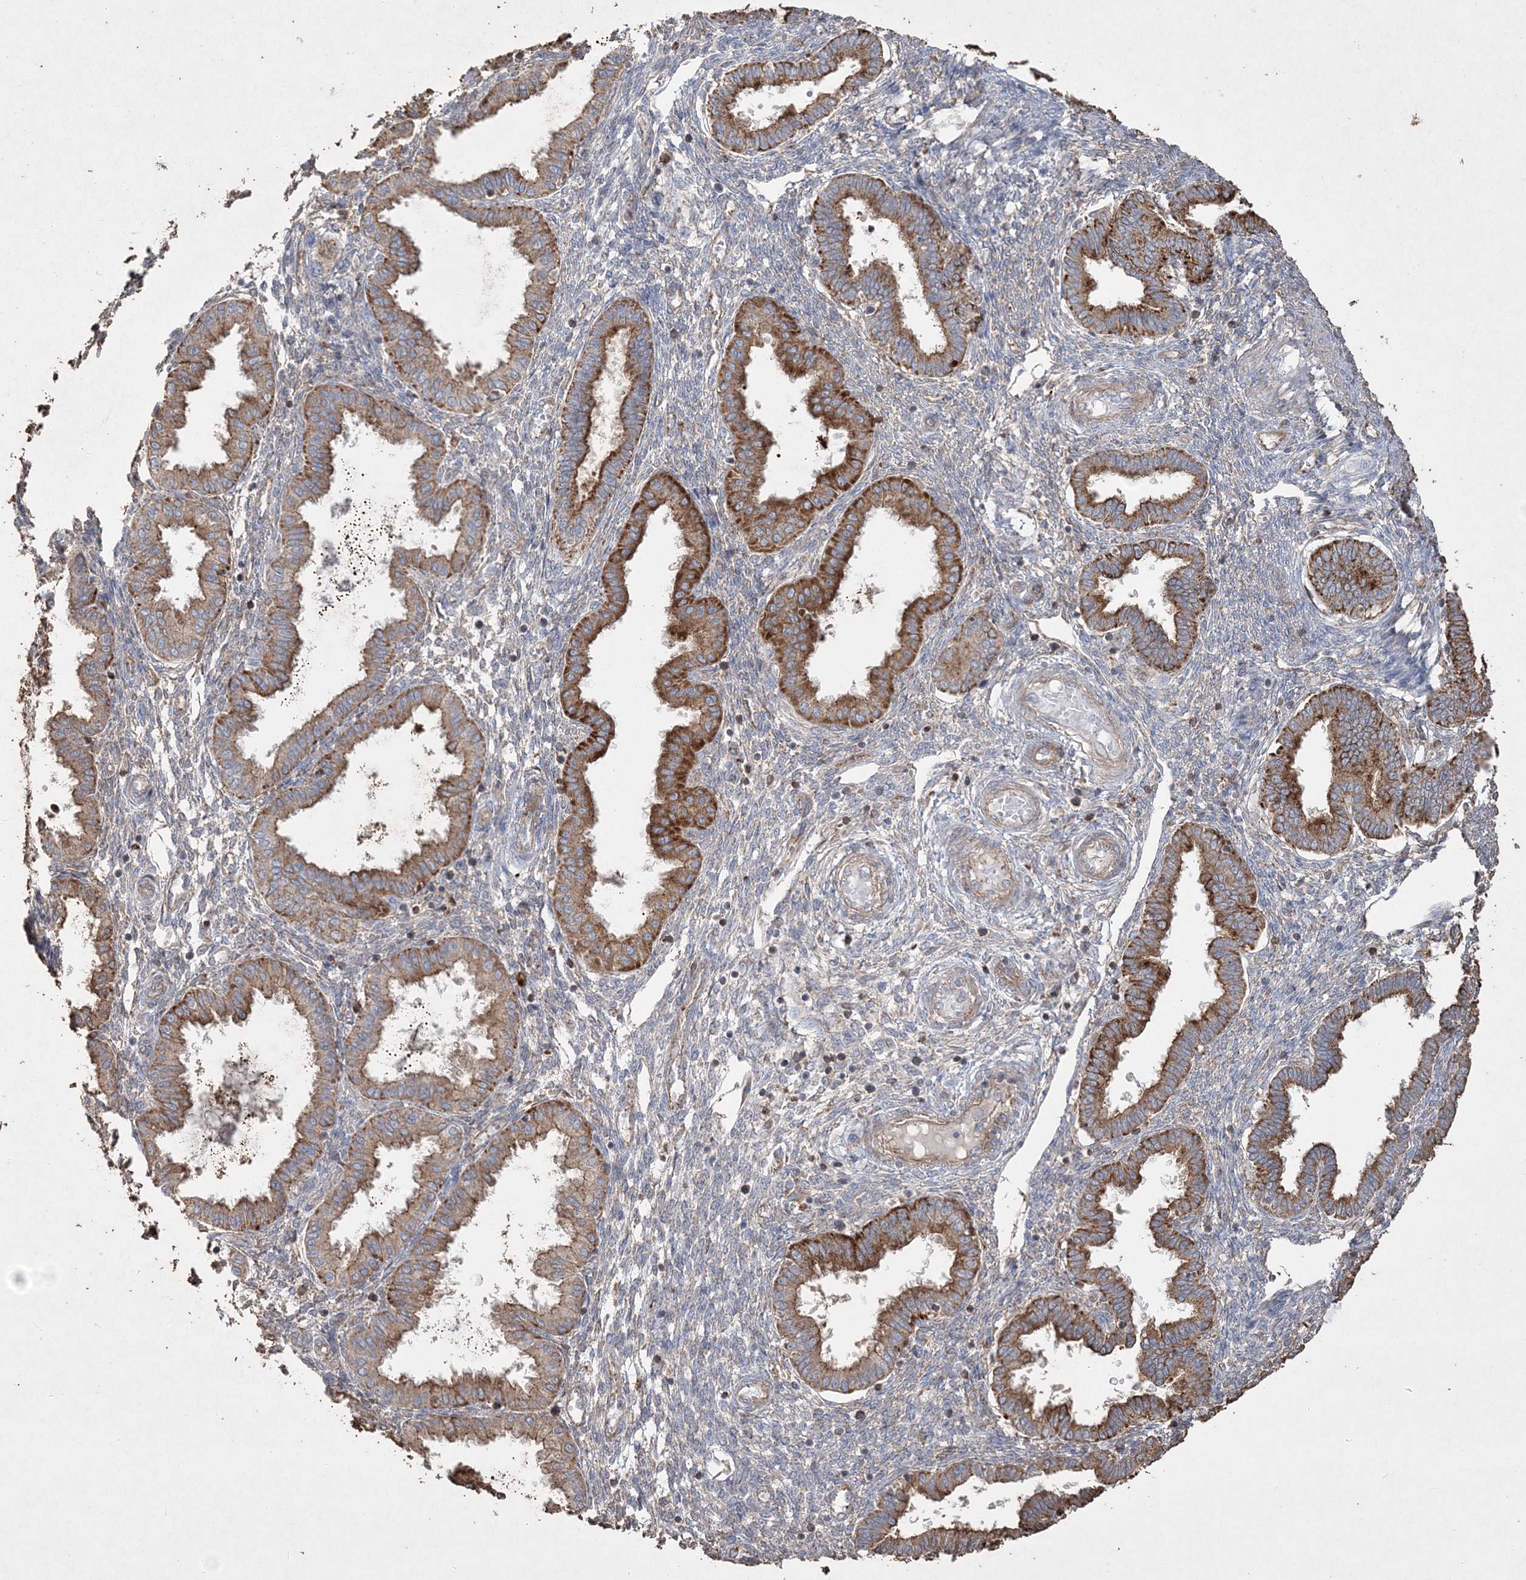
{"staining": {"intensity": "moderate", "quantity": "<25%", "location": "cytoplasmic/membranous"}, "tissue": "endometrium", "cell_type": "Cells in endometrial stroma", "image_type": "normal", "snomed": [{"axis": "morphology", "description": "Normal tissue, NOS"}, {"axis": "topography", "description": "Endometrium"}], "caption": "The image displays immunohistochemical staining of unremarkable endometrium. There is moderate cytoplasmic/membranous expression is identified in about <25% of cells in endometrial stroma.", "gene": "TTC7A", "patient": {"sex": "female", "age": 33}}